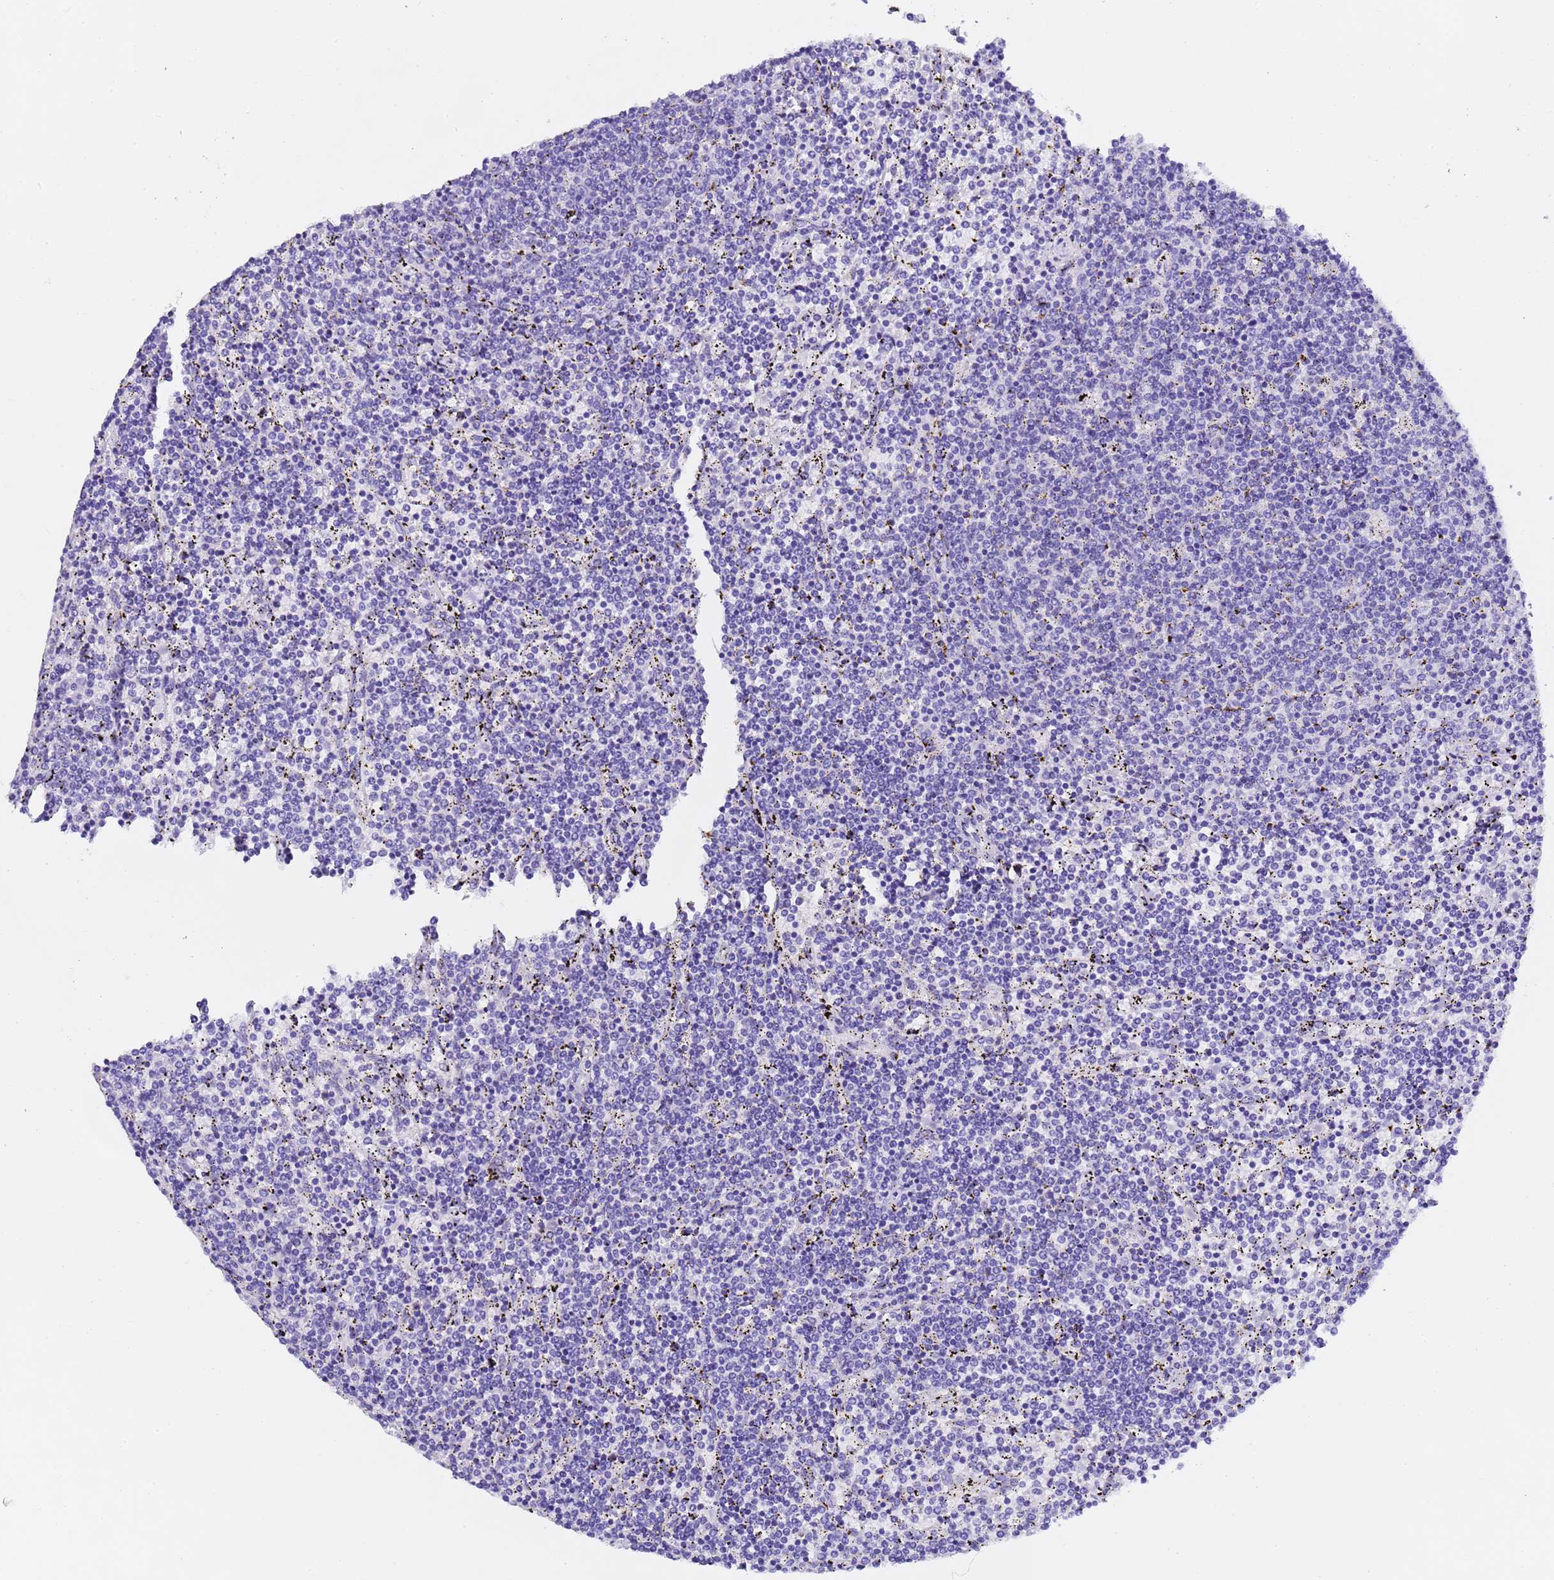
{"staining": {"intensity": "negative", "quantity": "none", "location": "none"}, "tissue": "lymphoma", "cell_type": "Tumor cells", "image_type": "cancer", "snomed": [{"axis": "morphology", "description": "Malignant lymphoma, non-Hodgkin's type, Low grade"}, {"axis": "topography", "description": "Spleen"}], "caption": "Tumor cells show no significant staining in lymphoma. (Brightfield microscopy of DAB immunohistochemistry (IHC) at high magnification).", "gene": "GABRA1", "patient": {"sex": "female", "age": 50}}